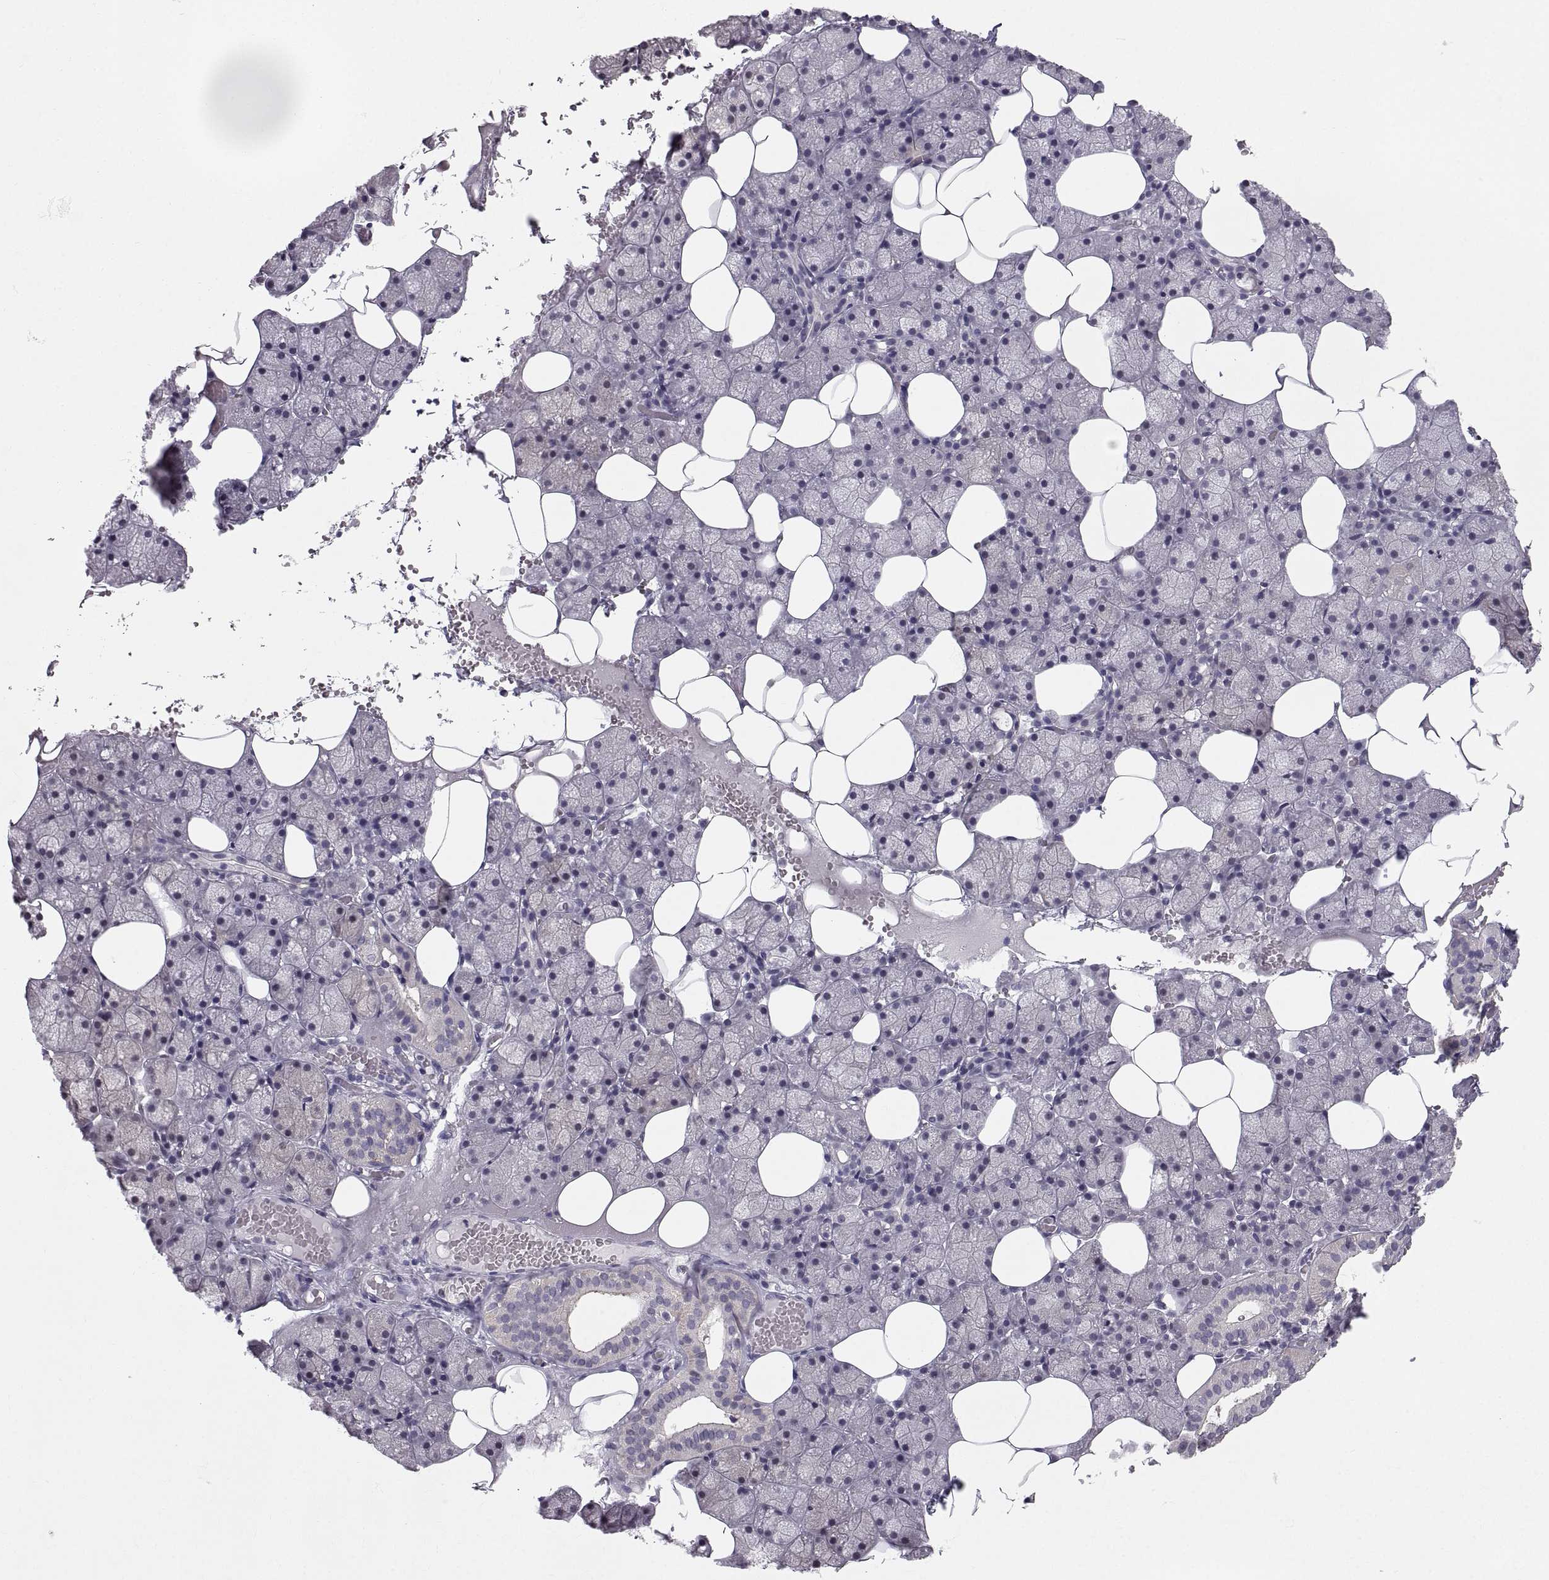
{"staining": {"intensity": "weak", "quantity": "<25%", "location": "cytoplasmic/membranous"}, "tissue": "salivary gland", "cell_type": "Glandular cells", "image_type": "normal", "snomed": [{"axis": "morphology", "description": "Normal tissue, NOS"}, {"axis": "topography", "description": "Salivary gland"}], "caption": "Salivary gland stained for a protein using IHC demonstrates no expression glandular cells.", "gene": "ZNF185", "patient": {"sex": "male", "age": 38}}